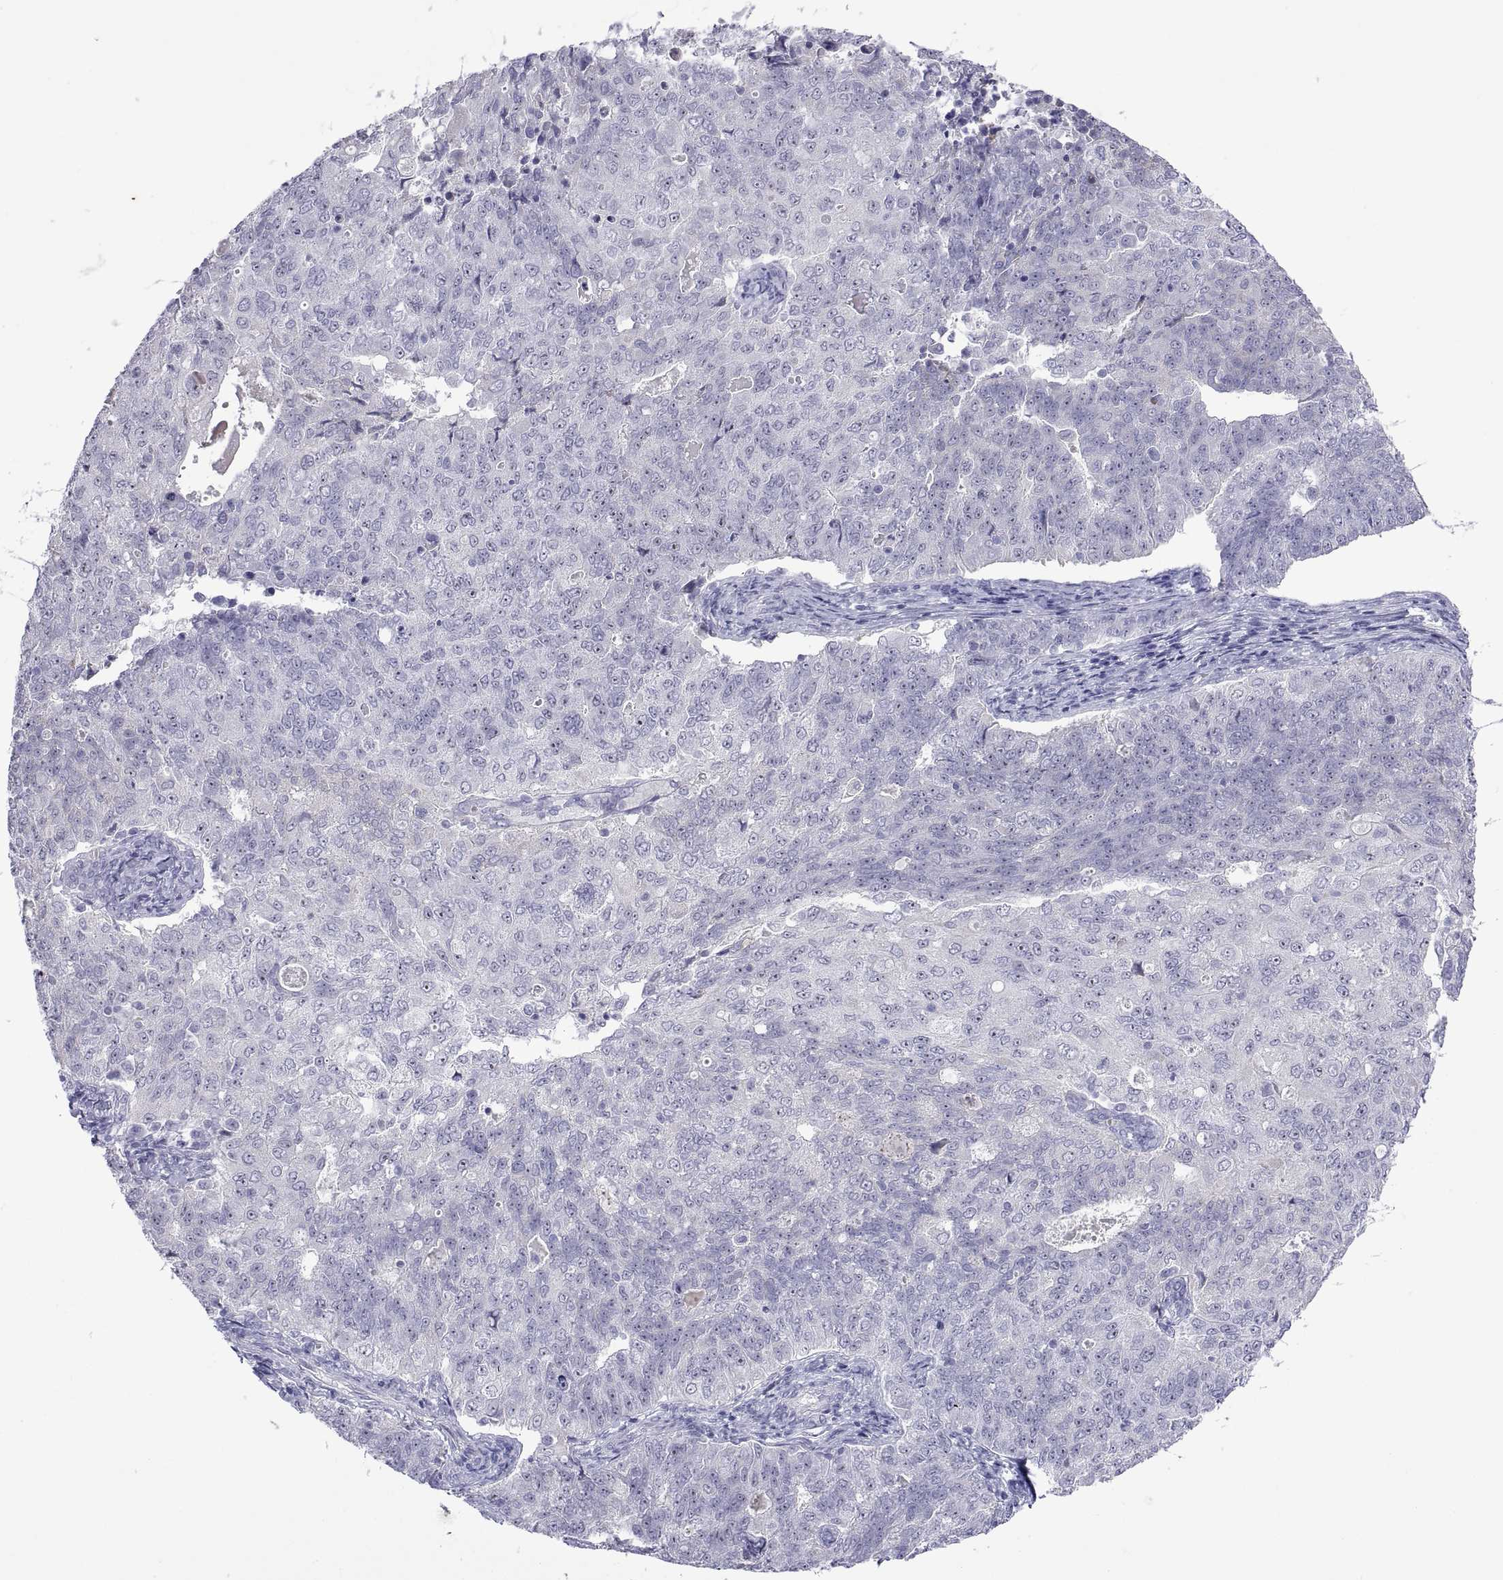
{"staining": {"intensity": "negative", "quantity": "none", "location": "none"}, "tissue": "endometrial cancer", "cell_type": "Tumor cells", "image_type": "cancer", "snomed": [{"axis": "morphology", "description": "Adenocarcinoma, NOS"}, {"axis": "topography", "description": "Endometrium"}], "caption": "A histopathology image of endometrial cancer stained for a protein demonstrates no brown staining in tumor cells.", "gene": "VSX2", "patient": {"sex": "female", "age": 43}}